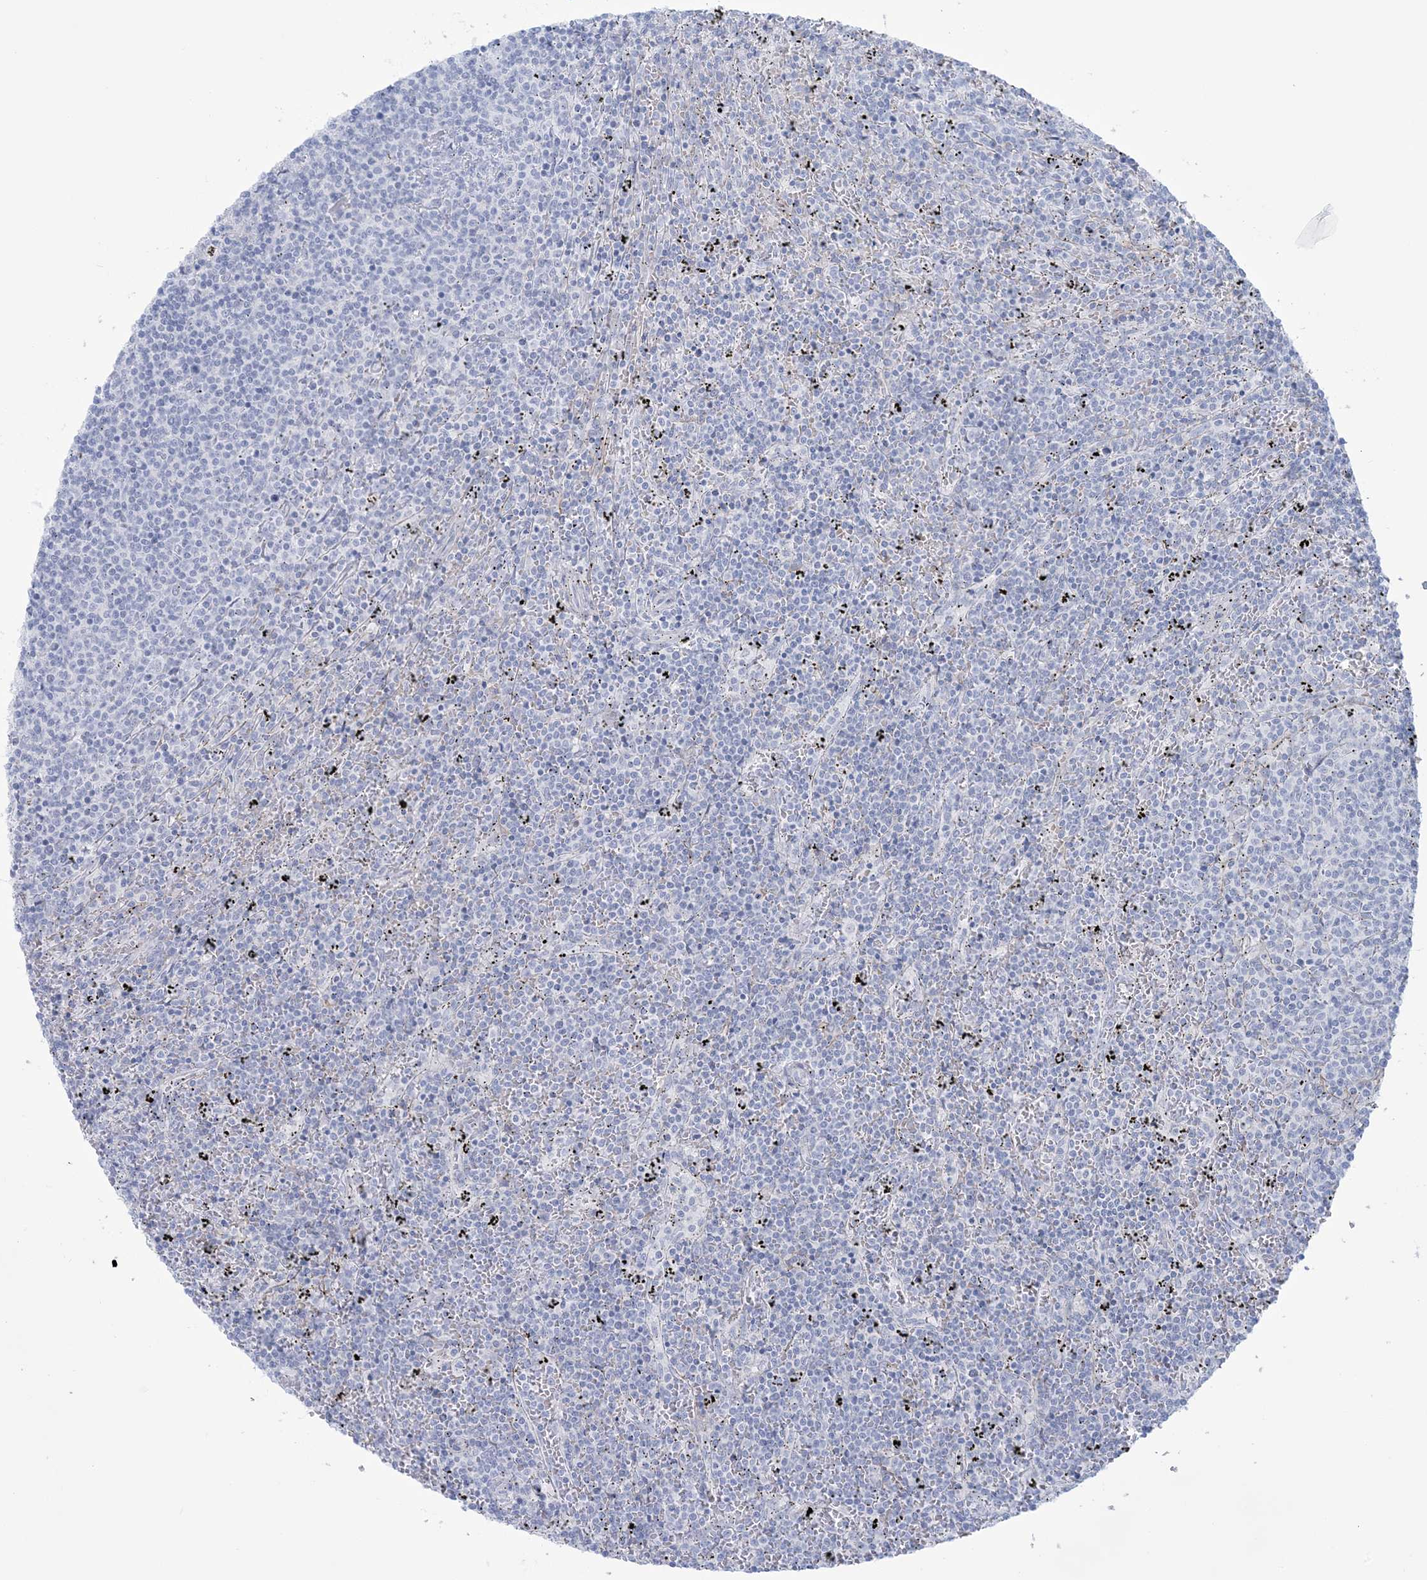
{"staining": {"intensity": "negative", "quantity": "none", "location": "none"}, "tissue": "lymphoma", "cell_type": "Tumor cells", "image_type": "cancer", "snomed": [{"axis": "morphology", "description": "Malignant lymphoma, non-Hodgkin's type, Low grade"}, {"axis": "topography", "description": "Spleen"}], "caption": "Protein analysis of lymphoma shows no significant staining in tumor cells.", "gene": "AGXT", "patient": {"sex": "female", "age": 50}}